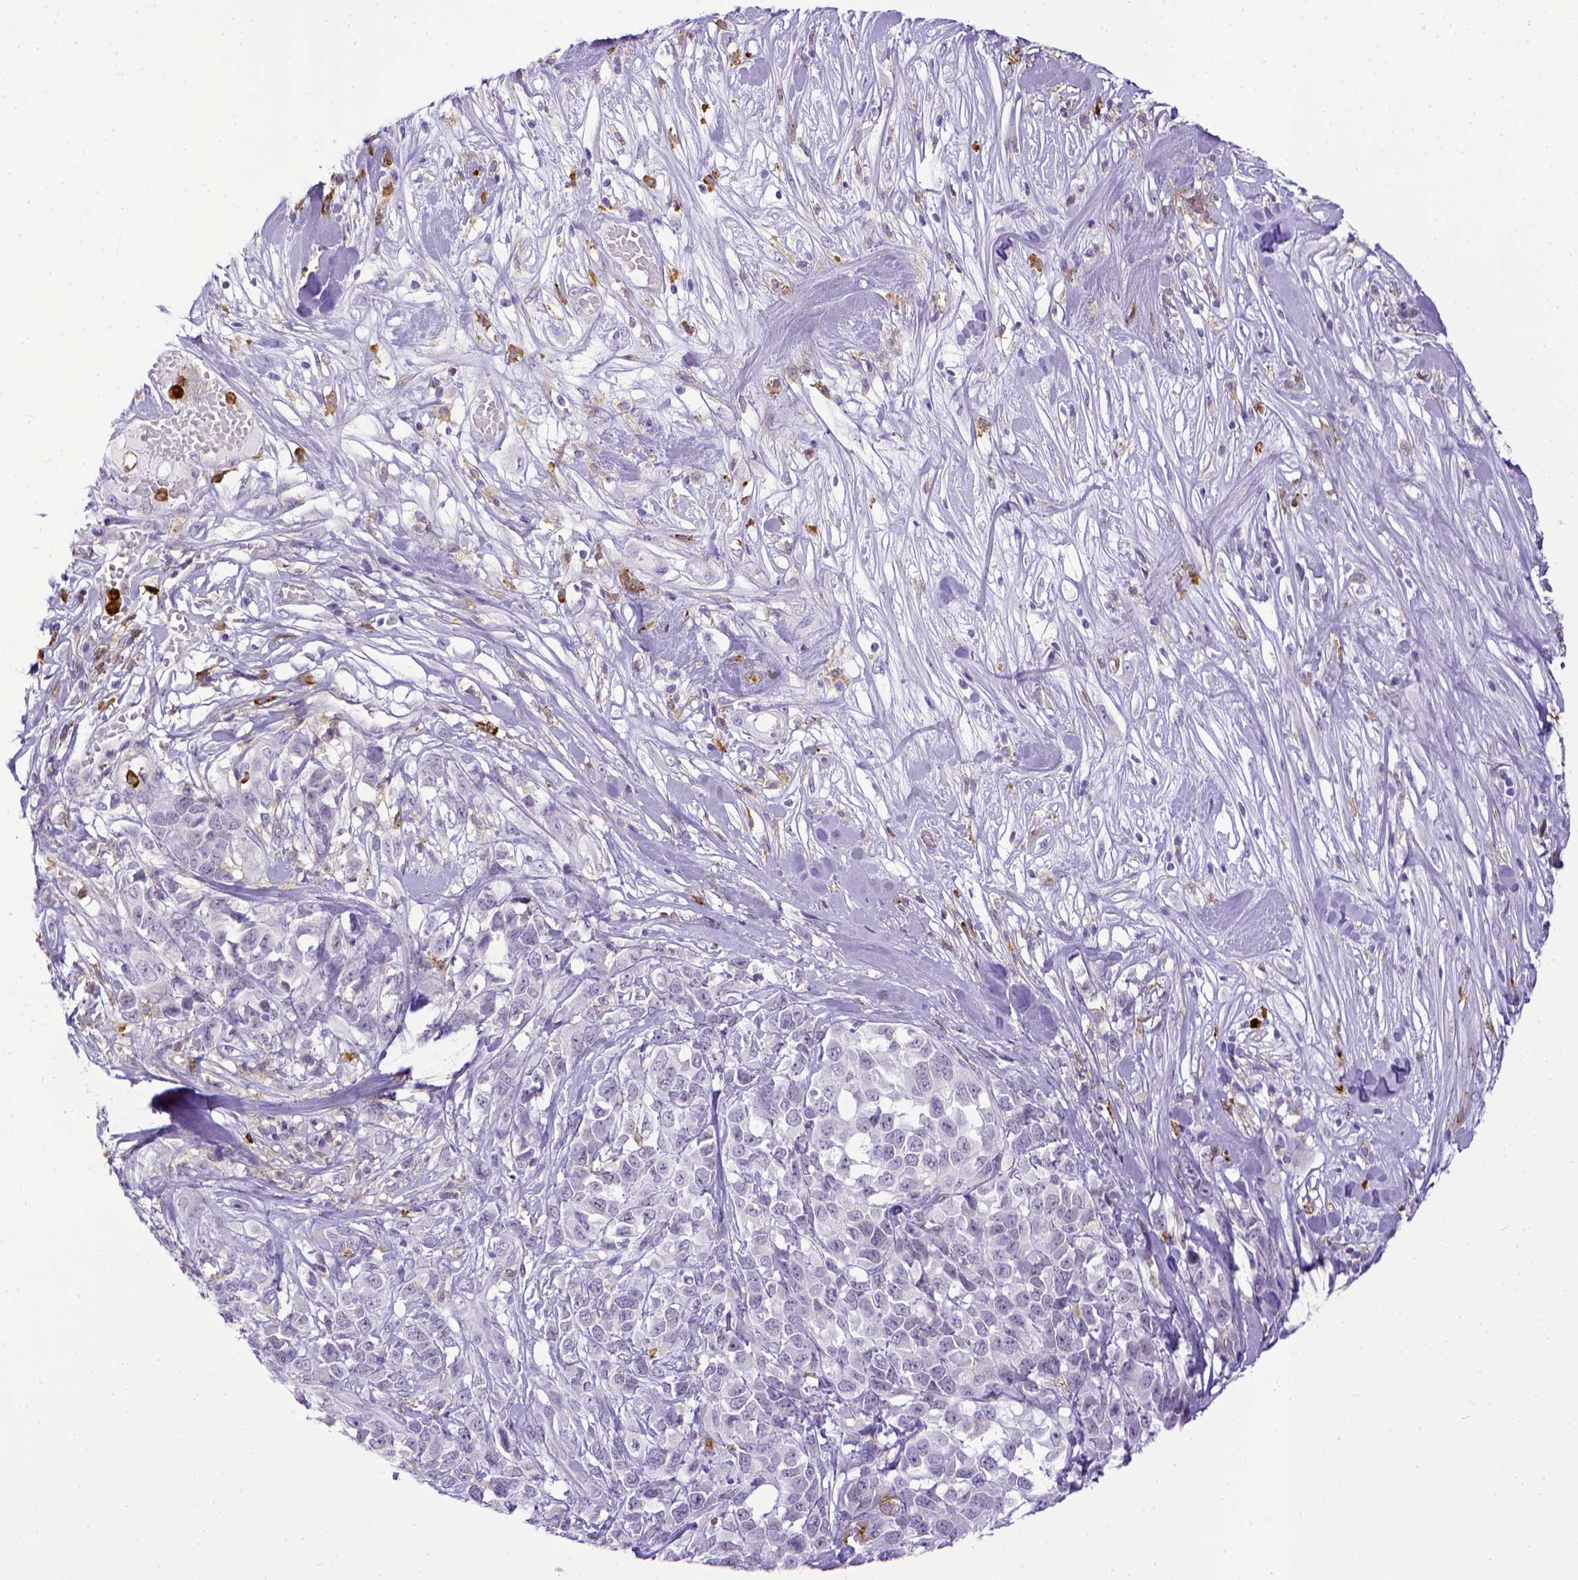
{"staining": {"intensity": "negative", "quantity": "none", "location": "none"}, "tissue": "melanoma", "cell_type": "Tumor cells", "image_type": "cancer", "snomed": [{"axis": "morphology", "description": "Malignant melanoma, Metastatic site"}, {"axis": "topography", "description": "Skin"}], "caption": "The image exhibits no significant expression in tumor cells of malignant melanoma (metastatic site). (DAB (3,3'-diaminobenzidine) immunohistochemistry with hematoxylin counter stain).", "gene": "ITGAM", "patient": {"sex": "male", "age": 84}}